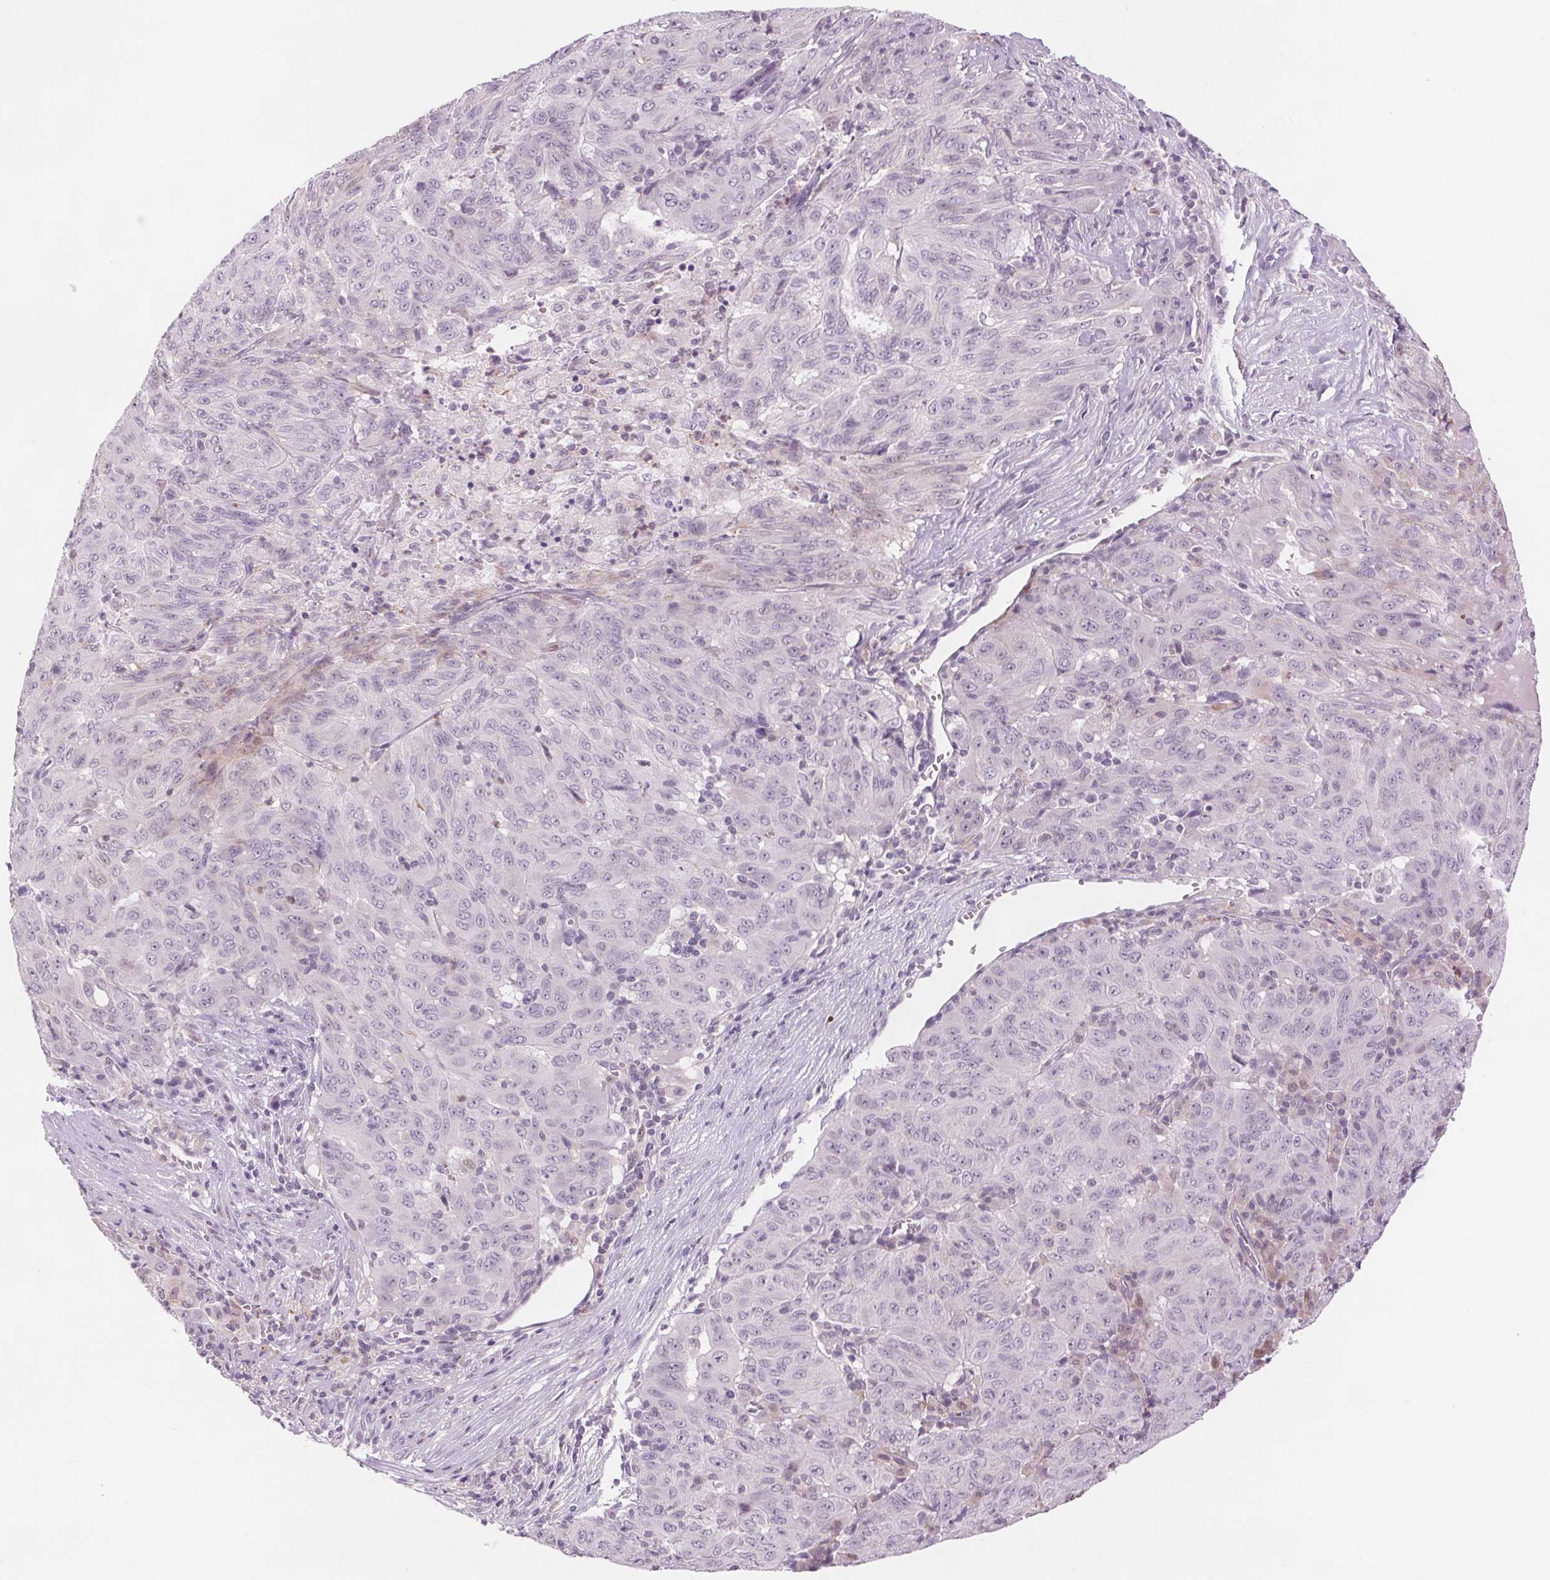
{"staining": {"intensity": "negative", "quantity": "none", "location": "none"}, "tissue": "pancreatic cancer", "cell_type": "Tumor cells", "image_type": "cancer", "snomed": [{"axis": "morphology", "description": "Adenocarcinoma, NOS"}, {"axis": "topography", "description": "Pancreas"}], "caption": "Histopathology image shows no protein positivity in tumor cells of pancreatic adenocarcinoma tissue.", "gene": "SLC6A19", "patient": {"sex": "male", "age": 63}}